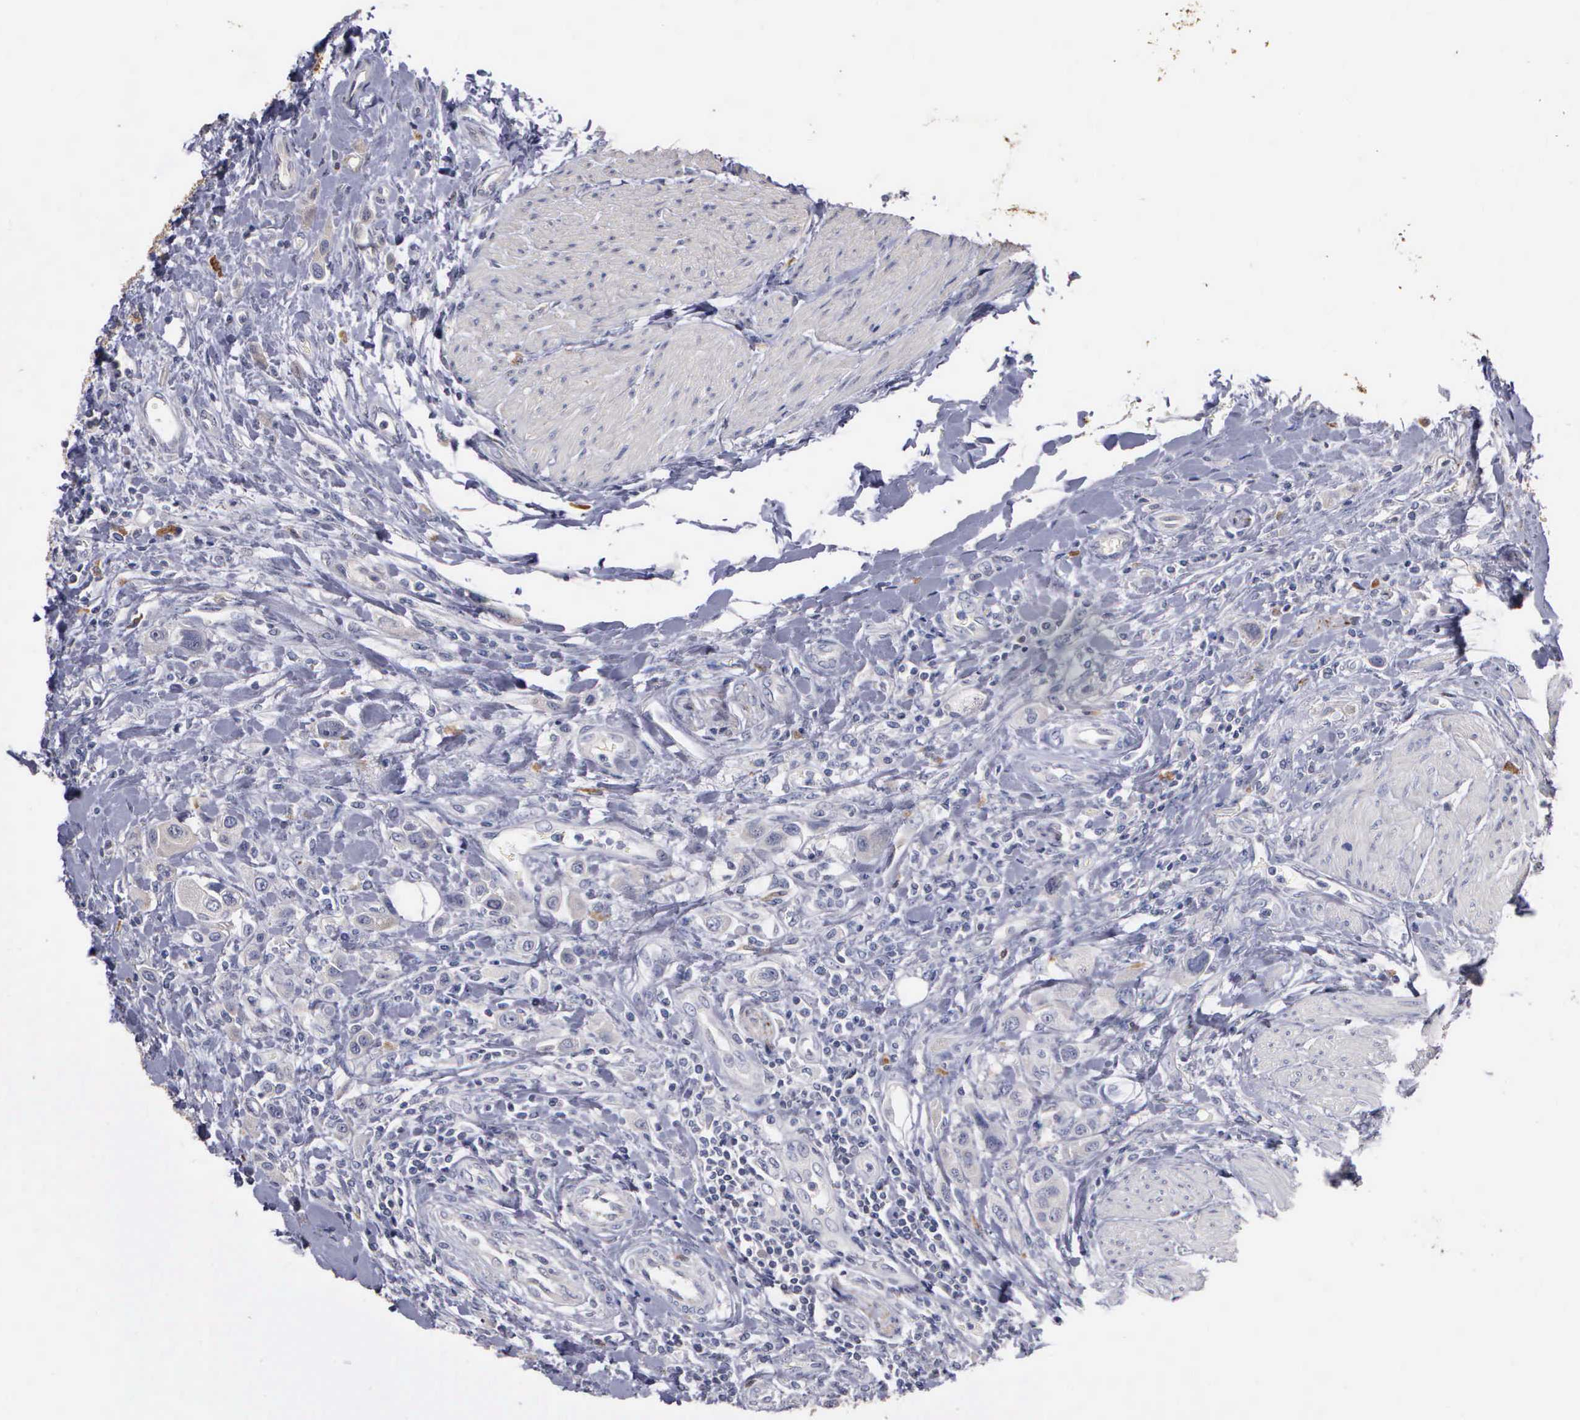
{"staining": {"intensity": "negative", "quantity": "none", "location": "none"}, "tissue": "urothelial cancer", "cell_type": "Tumor cells", "image_type": "cancer", "snomed": [{"axis": "morphology", "description": "Urothelial carcinoma, High grade"}, {"axis": "topography", "description": "Urinary bladder"}], "caption": "Human urothelial cancer stained for a protein using IHC exhibits no expression in tumor cells.", "gene": "ENO3", "patient": {"sex": "male", "age": 50}}